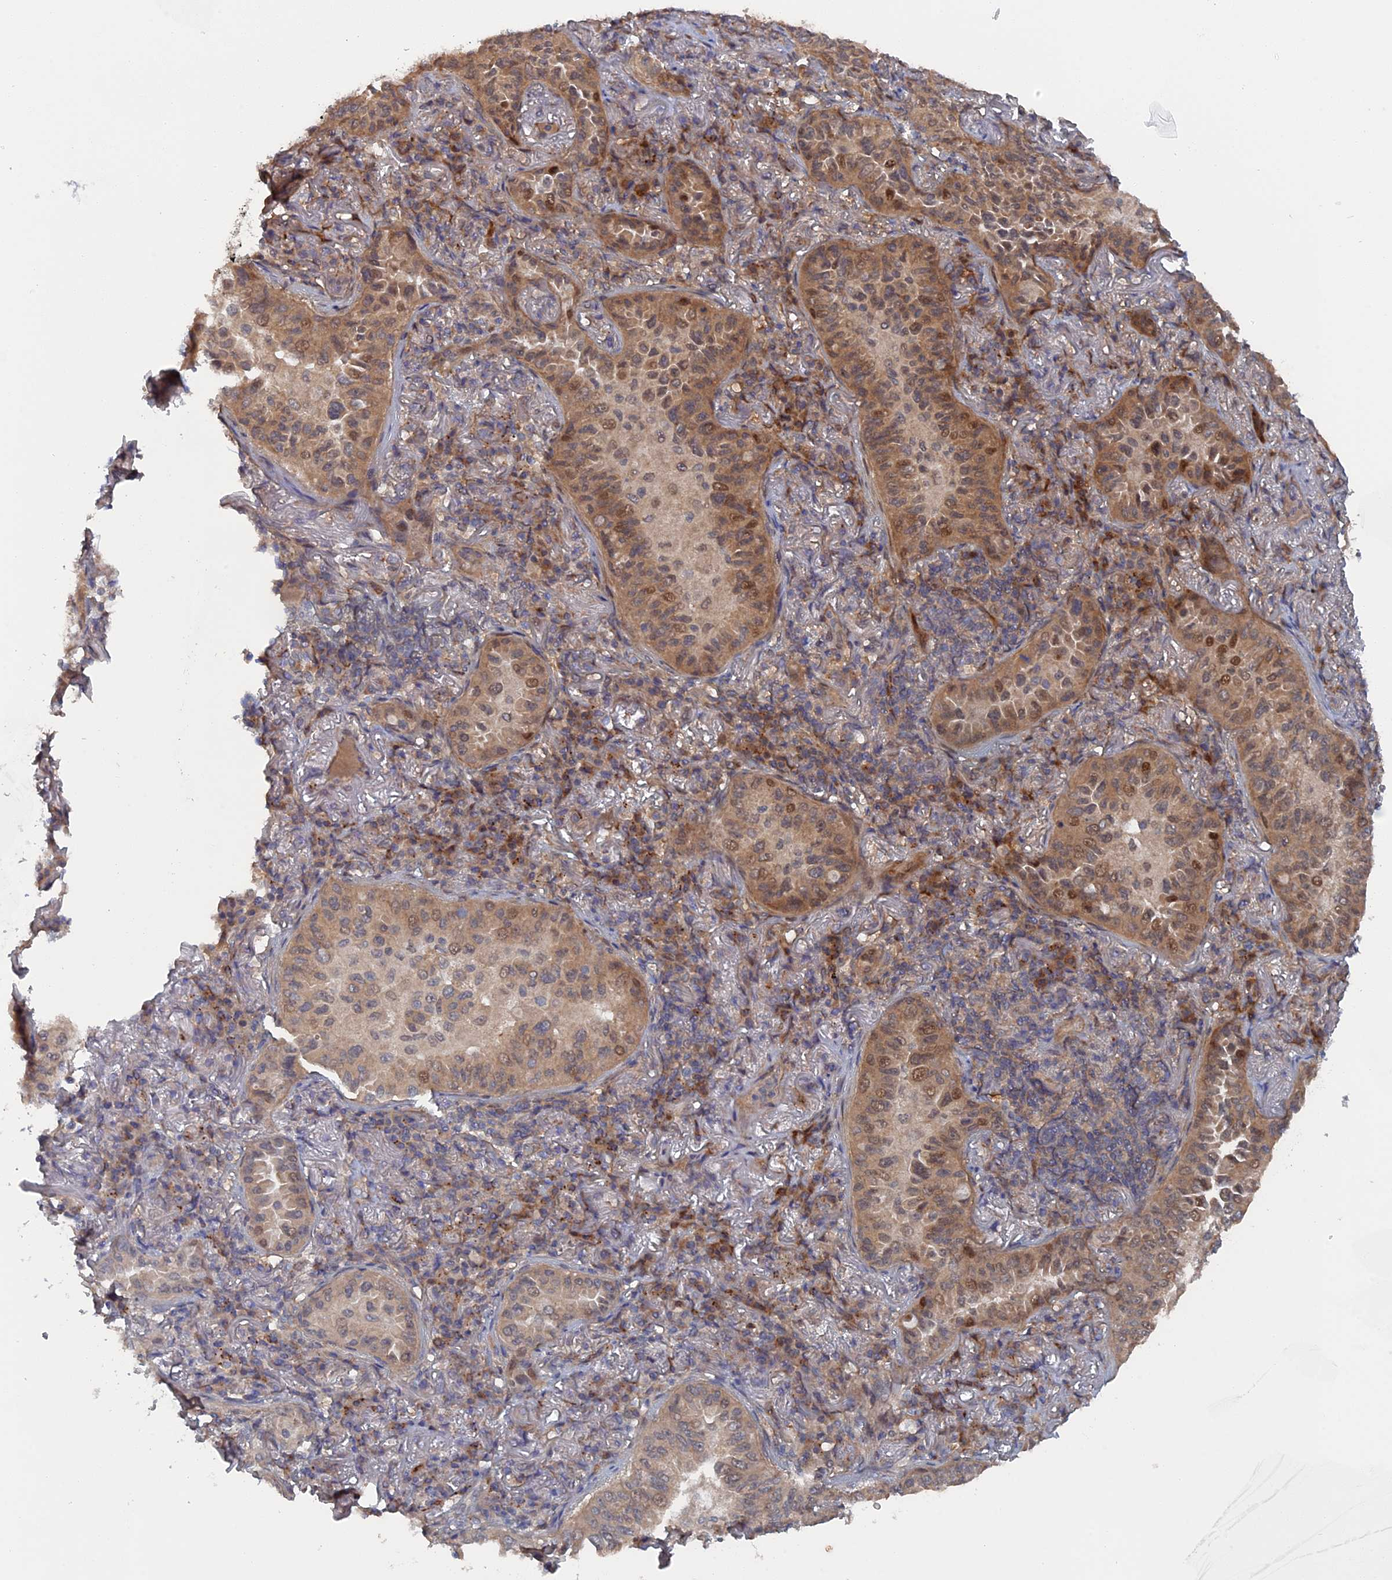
{"staining": {"intensity": "moderate", "quantity": ">75%", "location": "cytoplasmic/membranous,nuclear"}, "tissue": "lung cancer", "cell_type": "Tumor cells", "image_type": "cancer", "snomed": [{"axis": "morphology", "description": "Adenocarcinoma, NOS"}, {"axis": "topography", "description": "Lung"}], "caption": "Immunohistochemistry micrograph of lung adenocarcinoma stained for a protein (brown), which demonstrates medium levels of moderate cytoplasmic/membranous and nuclear expression in about >75% of tumor cells.", "gene": "ELOVL6", "patient": {"sex": "female", "age": 69}}